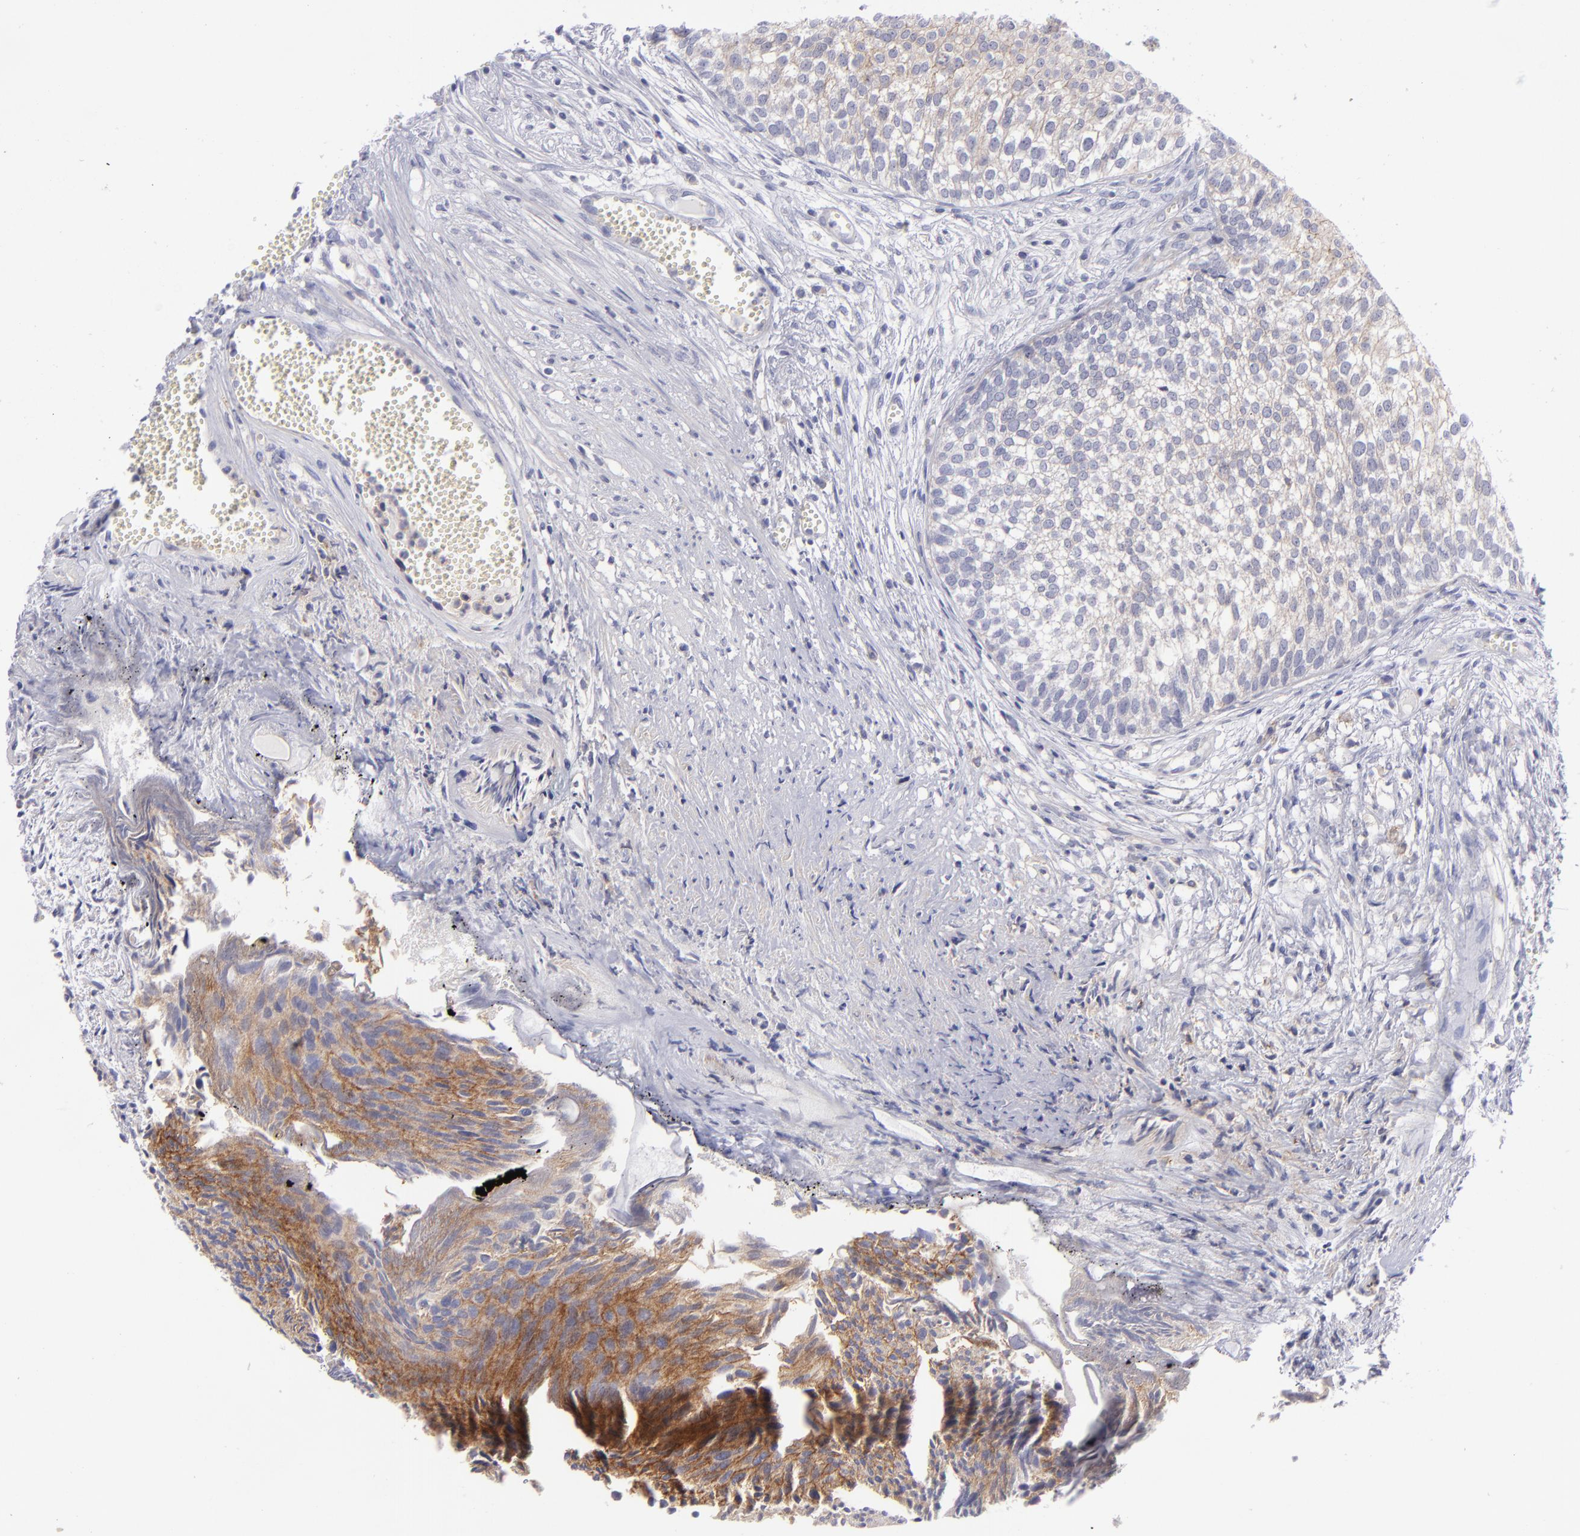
{"staining": {"intensity": "moderate", "quantity": ">75%", "location": "cytoplasmic/membranous"}, "tissue": "urothelial cancer", "cell_type": "Tumor cells", "image_type": "cancer", "snomed": [{"axis": "morphology", "description": "Urothelial carcinoma, Low grade"}, {"axis": "topography", "description": "Urinary bladder"}], "caption": "This is a histology image of immunohistochemistry (IHC) staining of low-grade urothelial carcinoma, which shows moderate staining in the cytoplasmic/membranous of tumor cells.", "gene": "BSG", "patient": {"sex": "male", "age": 84}}